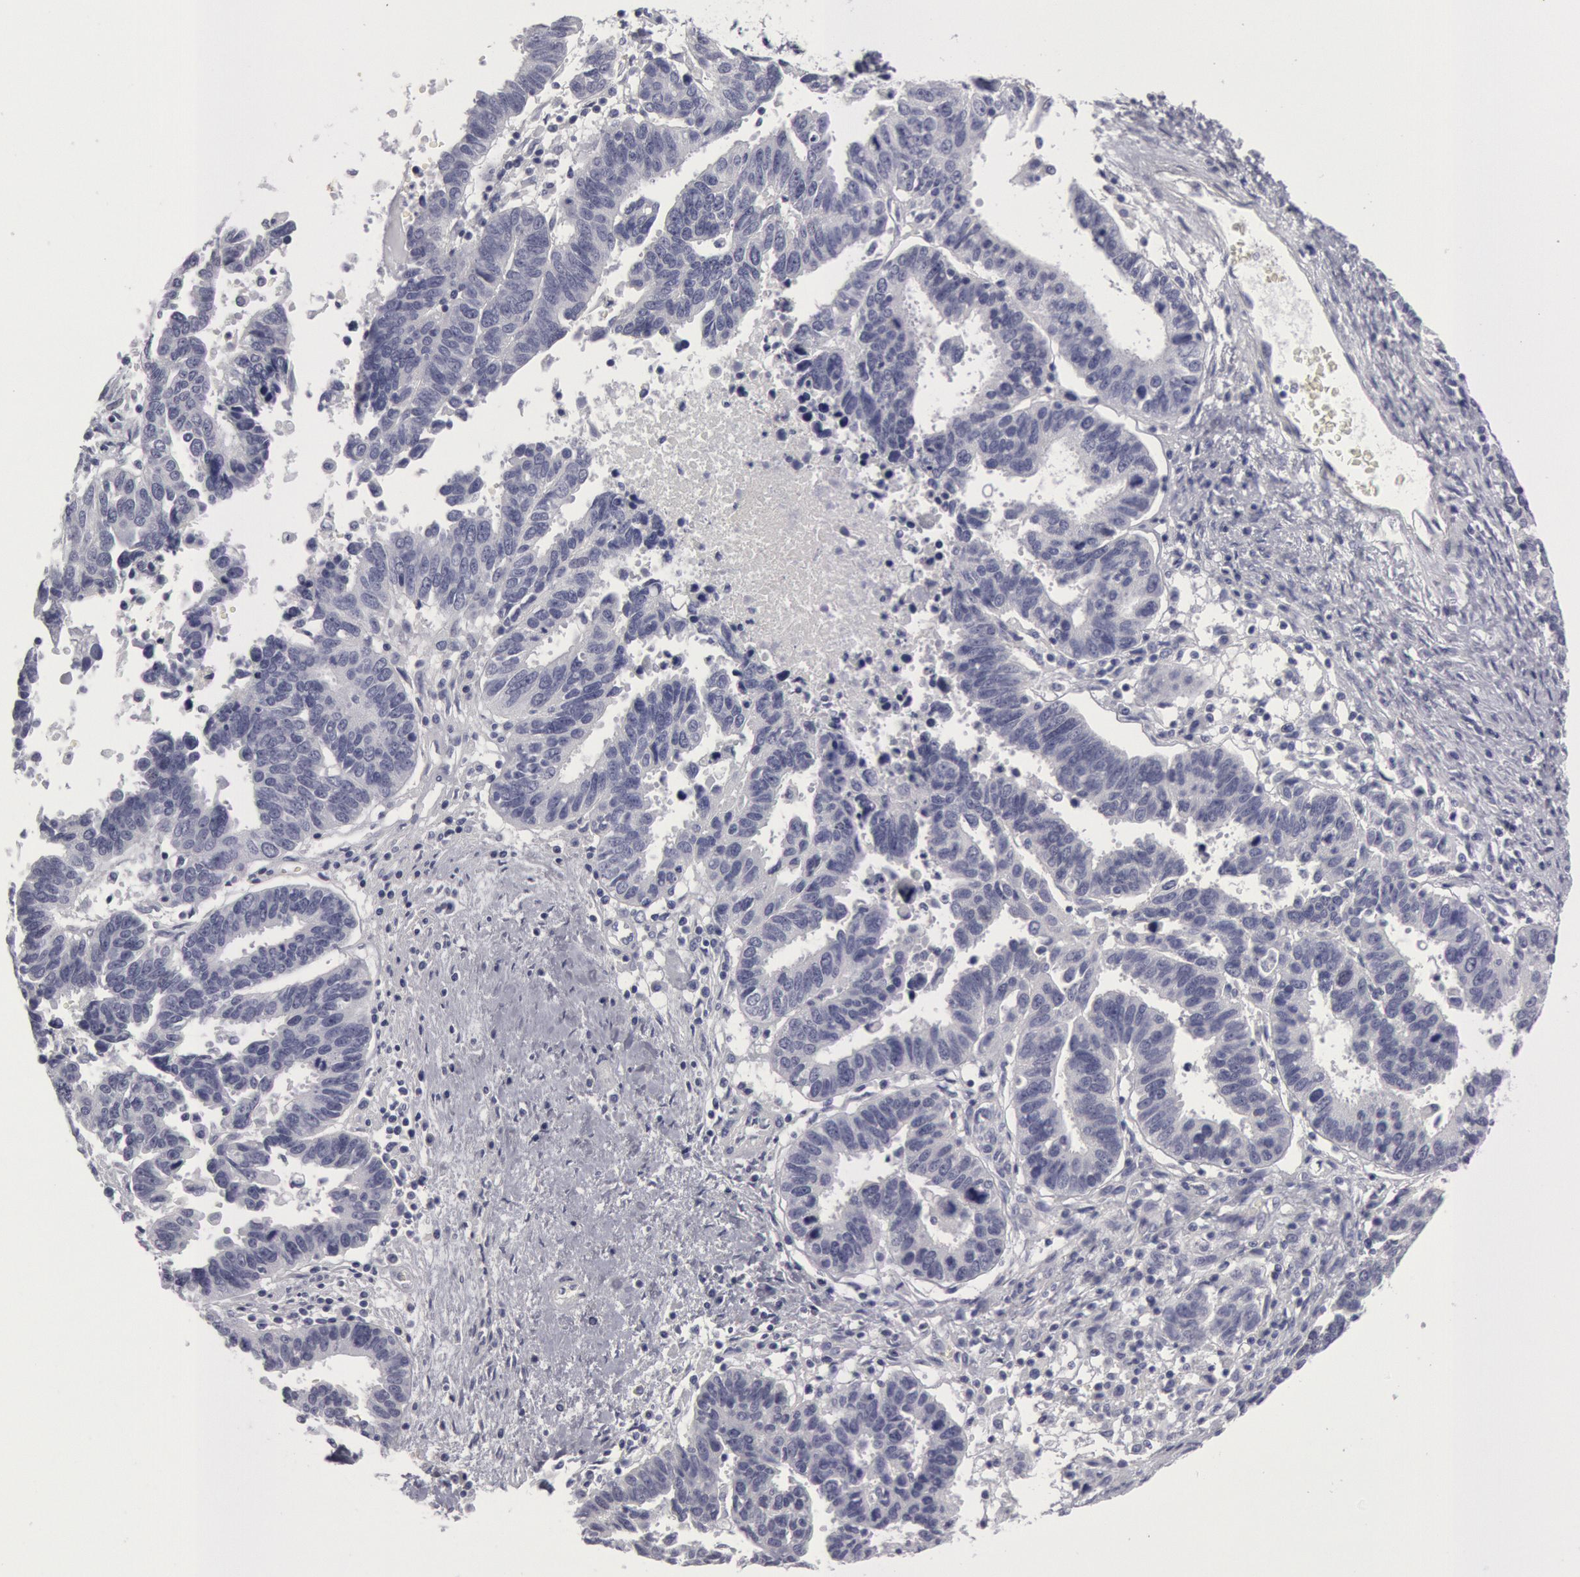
{"staining": {"intensity": "negative", "quantity": "none", "location": "none"}, "tissue": "ovarian cancer", "cell_type": "Tumor cells", "image_type": "cancer", "snomed": [{"axis": "morphology", "description": "Carcinoma, endometroid"}, {"axis": "morphology", "description": "Cystadenocarcinoma, serous, NOS"}, {"axis": "topography", "description": "Ovary"}], "caption": "The image shows no staining of tumor cells in ovarian serous cystadenocarcinoma.", "gene": "FHL1", "patient": {"sex": "female", "age": 45}}